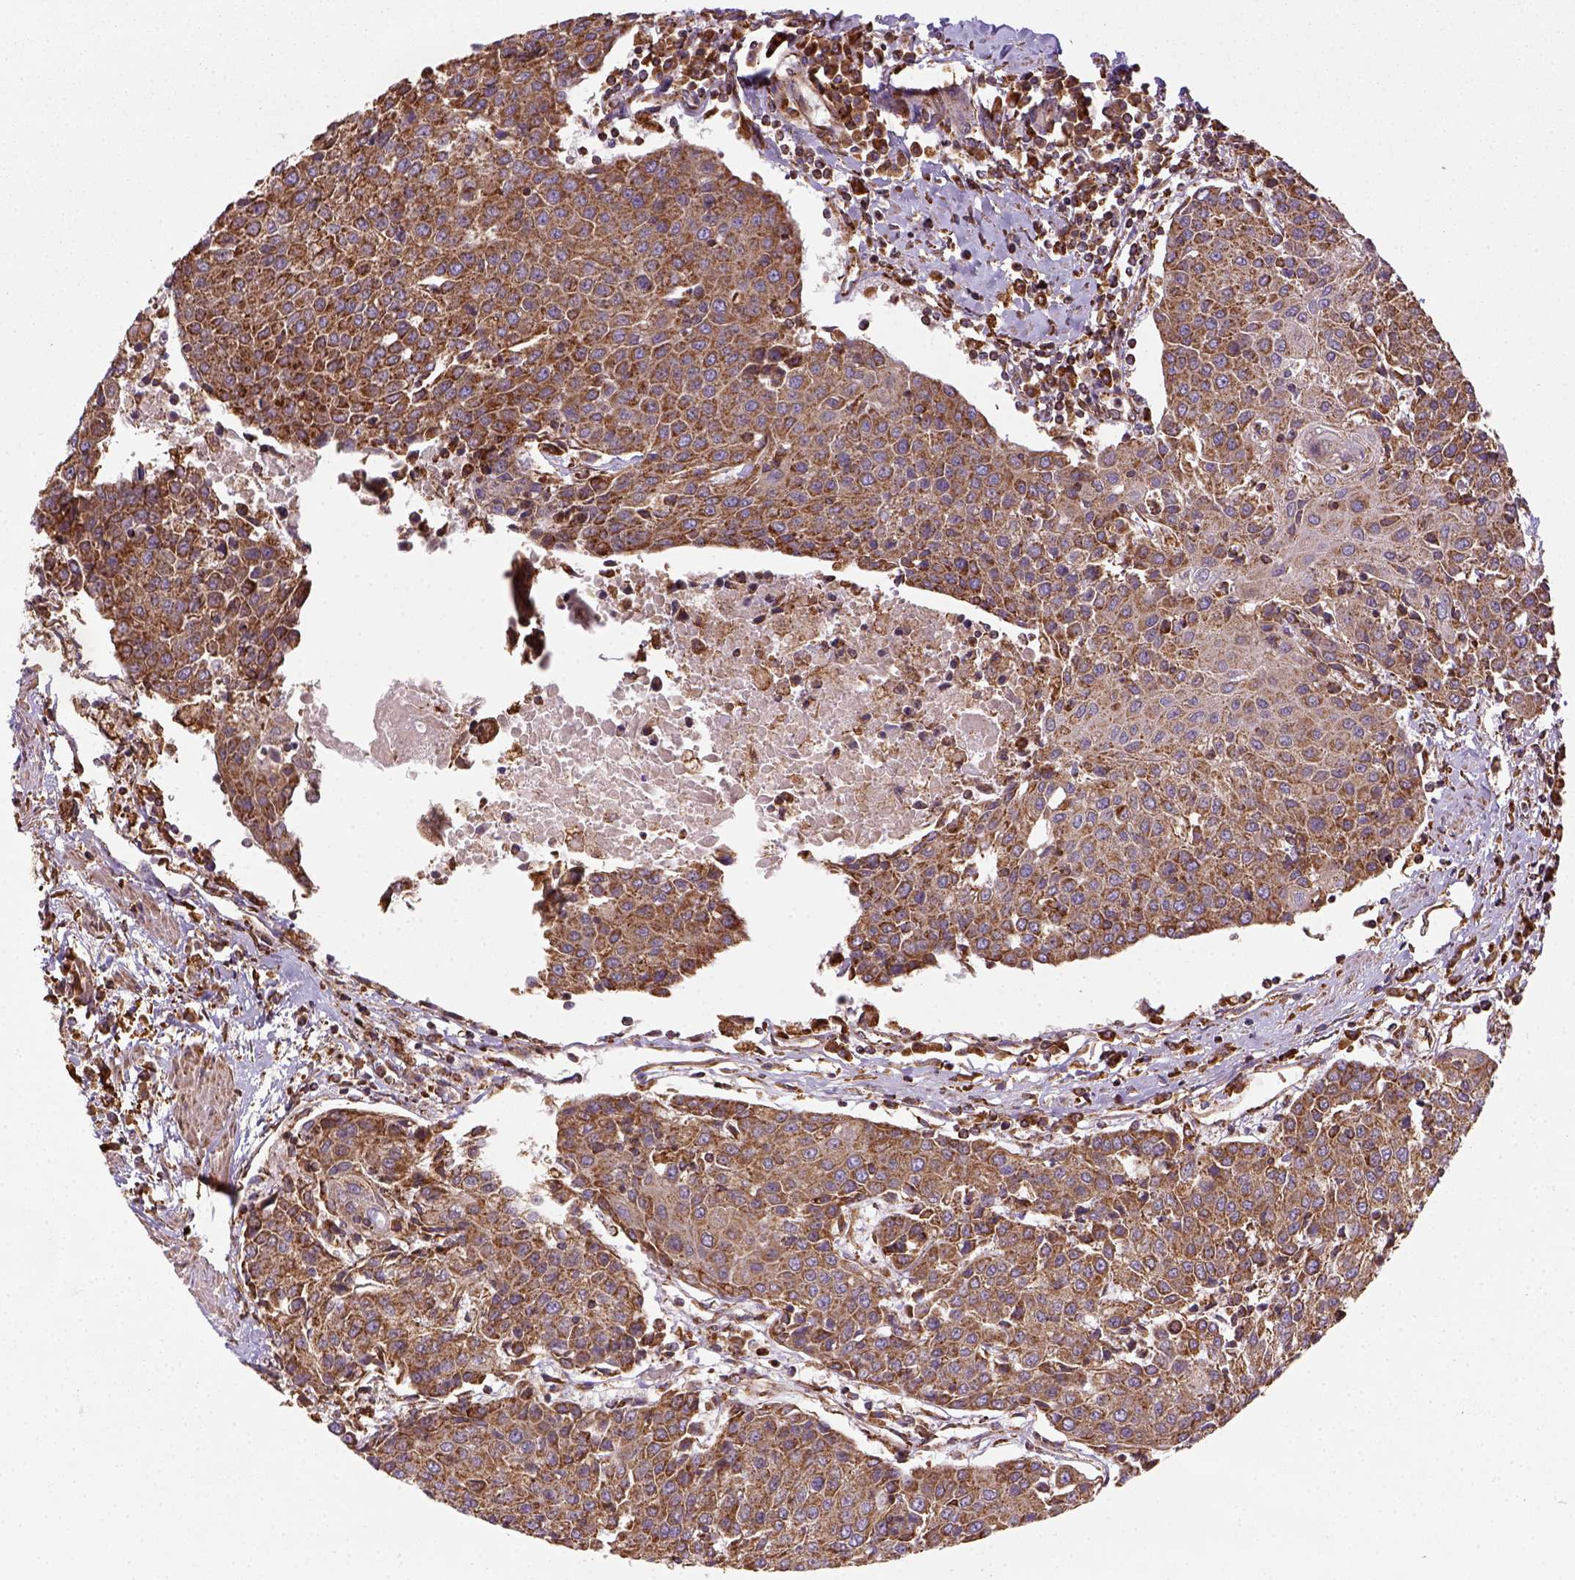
{"staining": {"intensity": "moderate", "quantity": ">75%", "location": "cytoplasmic/membranous"}, "tissue": "urothelial cancer", "cell_type": "Tumor cells", "image_type": "cancer", "snomed": [{"axis": "morphology", "description": "Urothelial carcinoma, High grade"}, {"axis": "topography", "description": "Urinary bladder"}], "caption": "Immunohistochemistry (DAB (3,3'-diaminobenzidine)) staining of human urothelial cancer reveals moderate cytoplasmic/membranous protein staining in about >75% of tumor cells. The protein of interest is stained brown, and the nuclei are stained in blue (DAB (3,3'-diaminobenzidine) IHC with brightfield microscopy, high magnification).", "gene": "MAPK8IP3", "patient": {"sex": "female", "age": 85}}